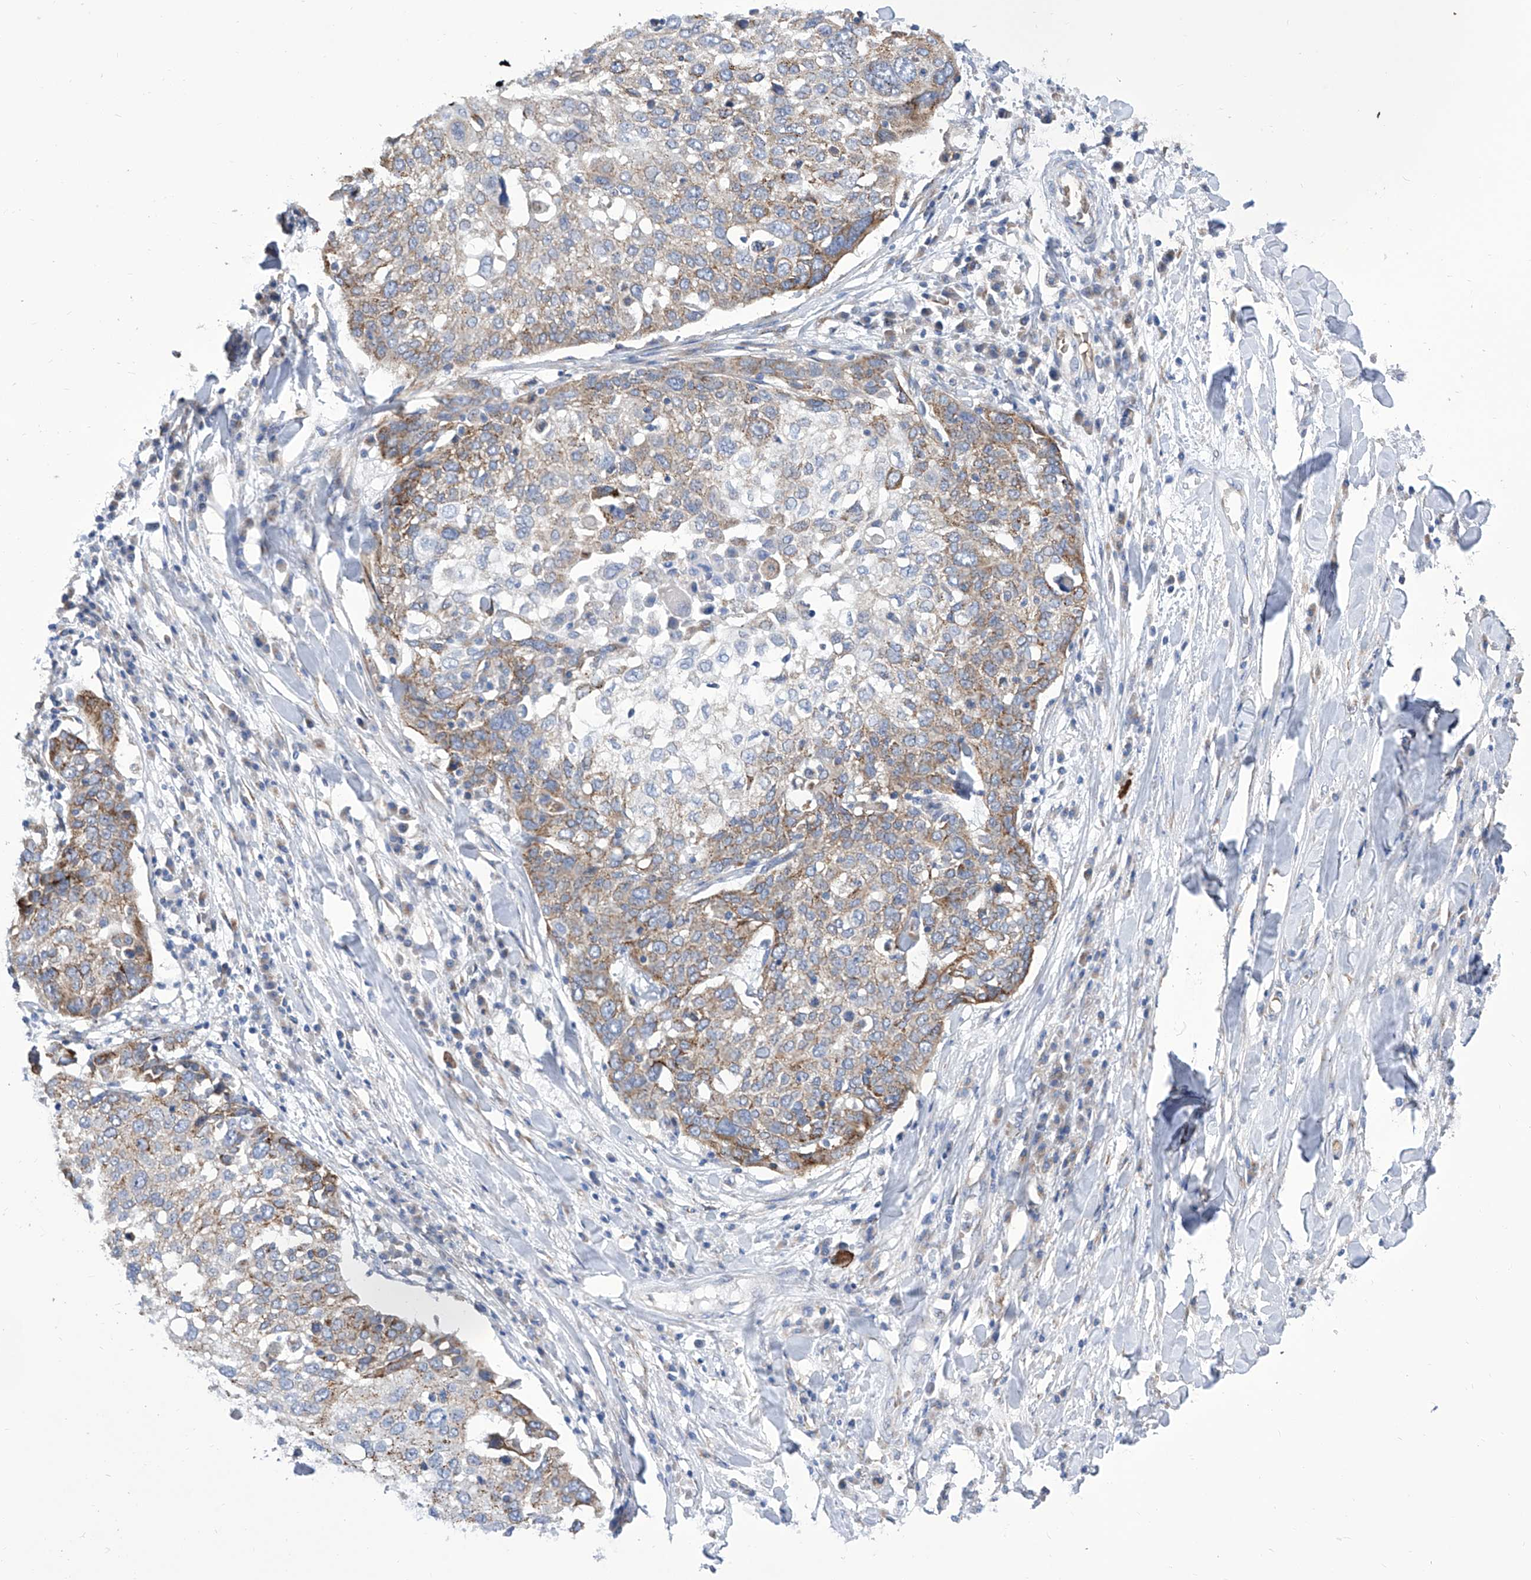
{"staining": {"intensity": "moderate", "quantity": "25%-75%", "location": "cytoplasmic/membranous"}, "tissue": "lung cancer", "cell_type": "Tumor cells", "image_type": "cancer", "snomed": [{"axis": "morphology", "description": "Squamous cell carcinoma, NOS"}, {"axis": "topography", "description": "Lung"}], "caption": "The immunohistochemical stain labels moderate cytoplasmic/membranous staining in tumor cells of lung cancer (squamous cell carcinoma) tissue.", "gene": "TJAP1", "patient": {"sex": "male", "age": 65}}